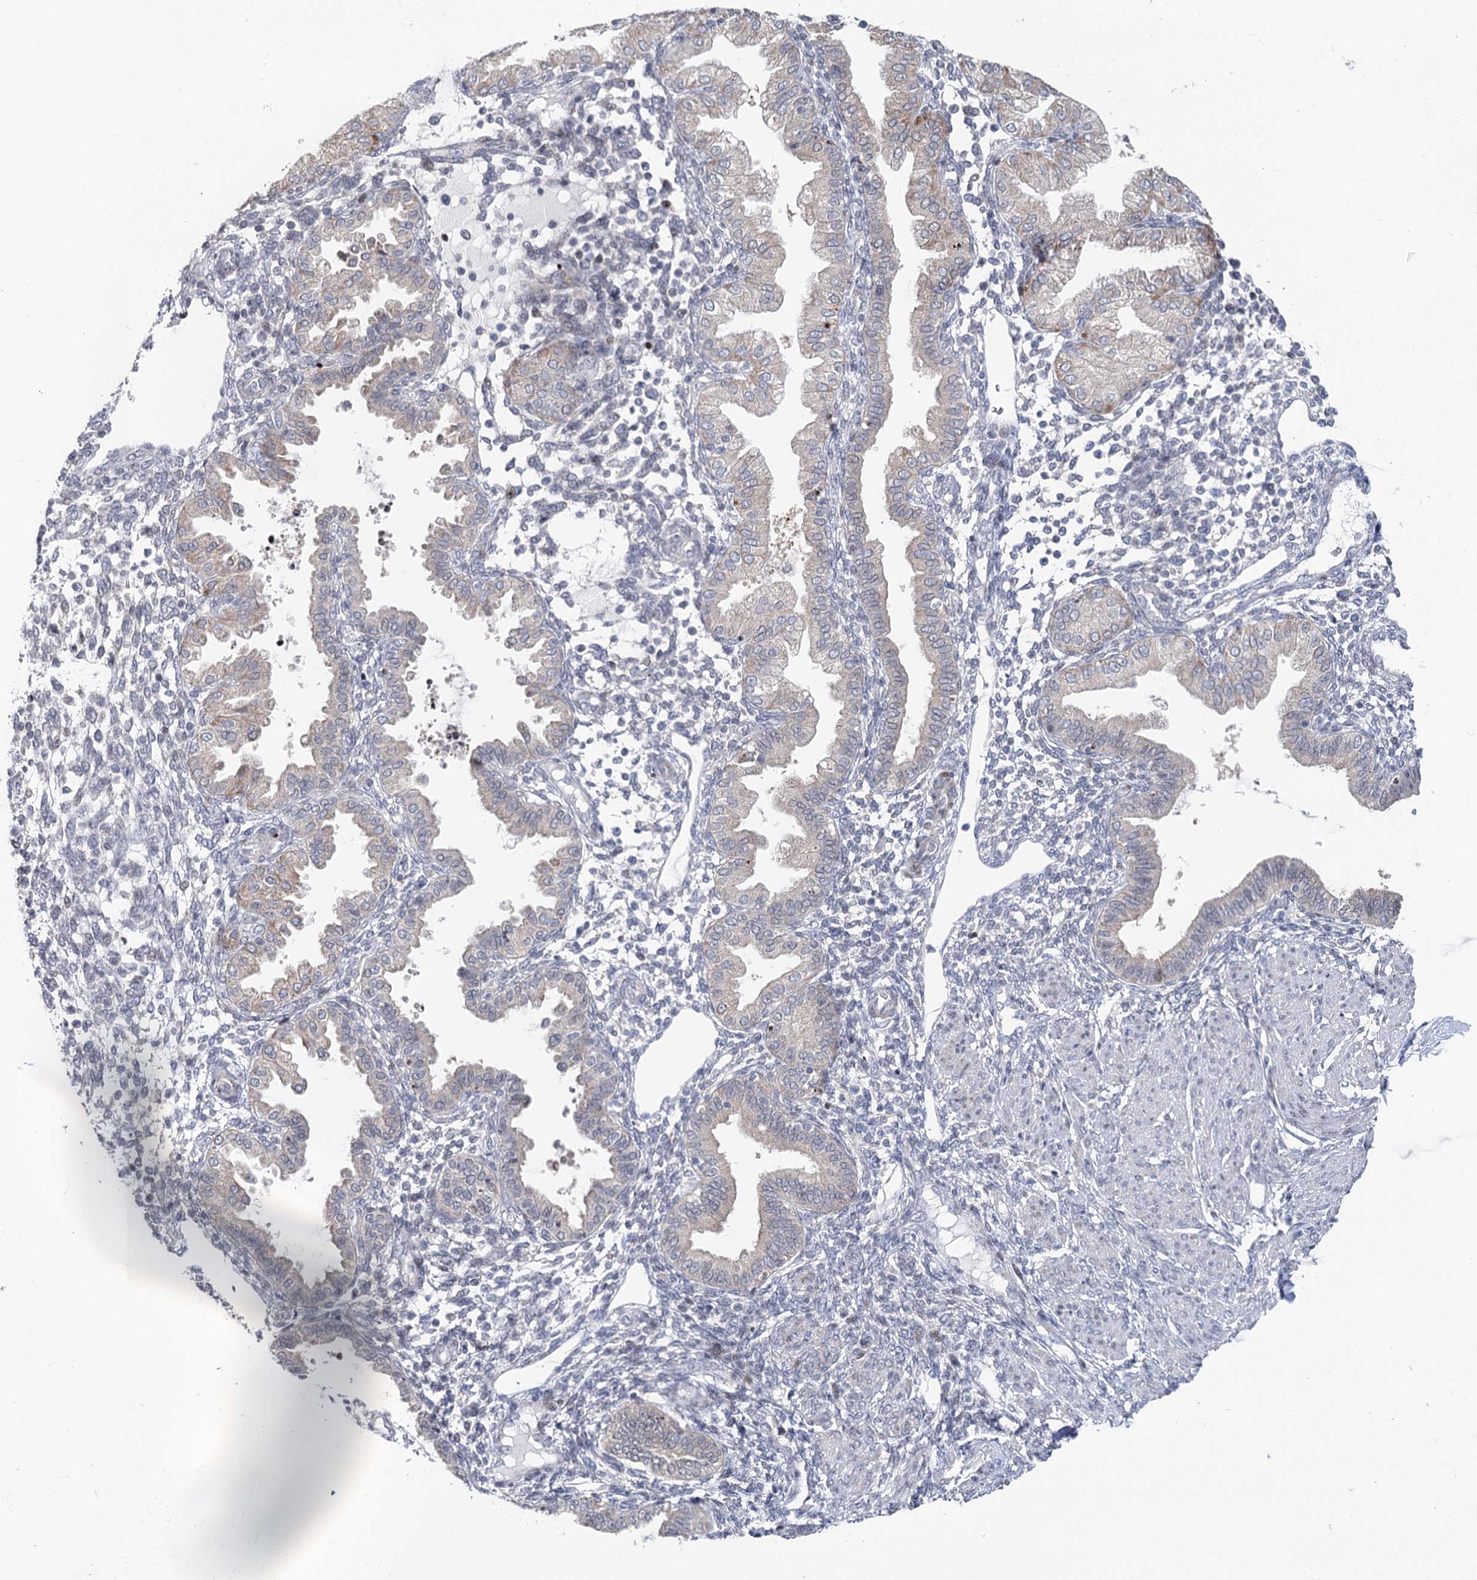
{"staining": {"intensity": "negative", "quantity": "none", "location": "none"}, "tissue": "endometrium", "cell_type": "Cells in endometrial stroma", "image_type": "normal", "snomed": [{"axis": "morphology", "description": "Normal tissue, NOS"}, {"axis": "topography", "description": "Endometrium"}], "caption": "Endometrium stained for a protein using immunohistochemistry (IHC) shows no positivity cells in endometrial stroma.", "gene": "PTGR1", "patient": {"sex": "female", "age": 53}}